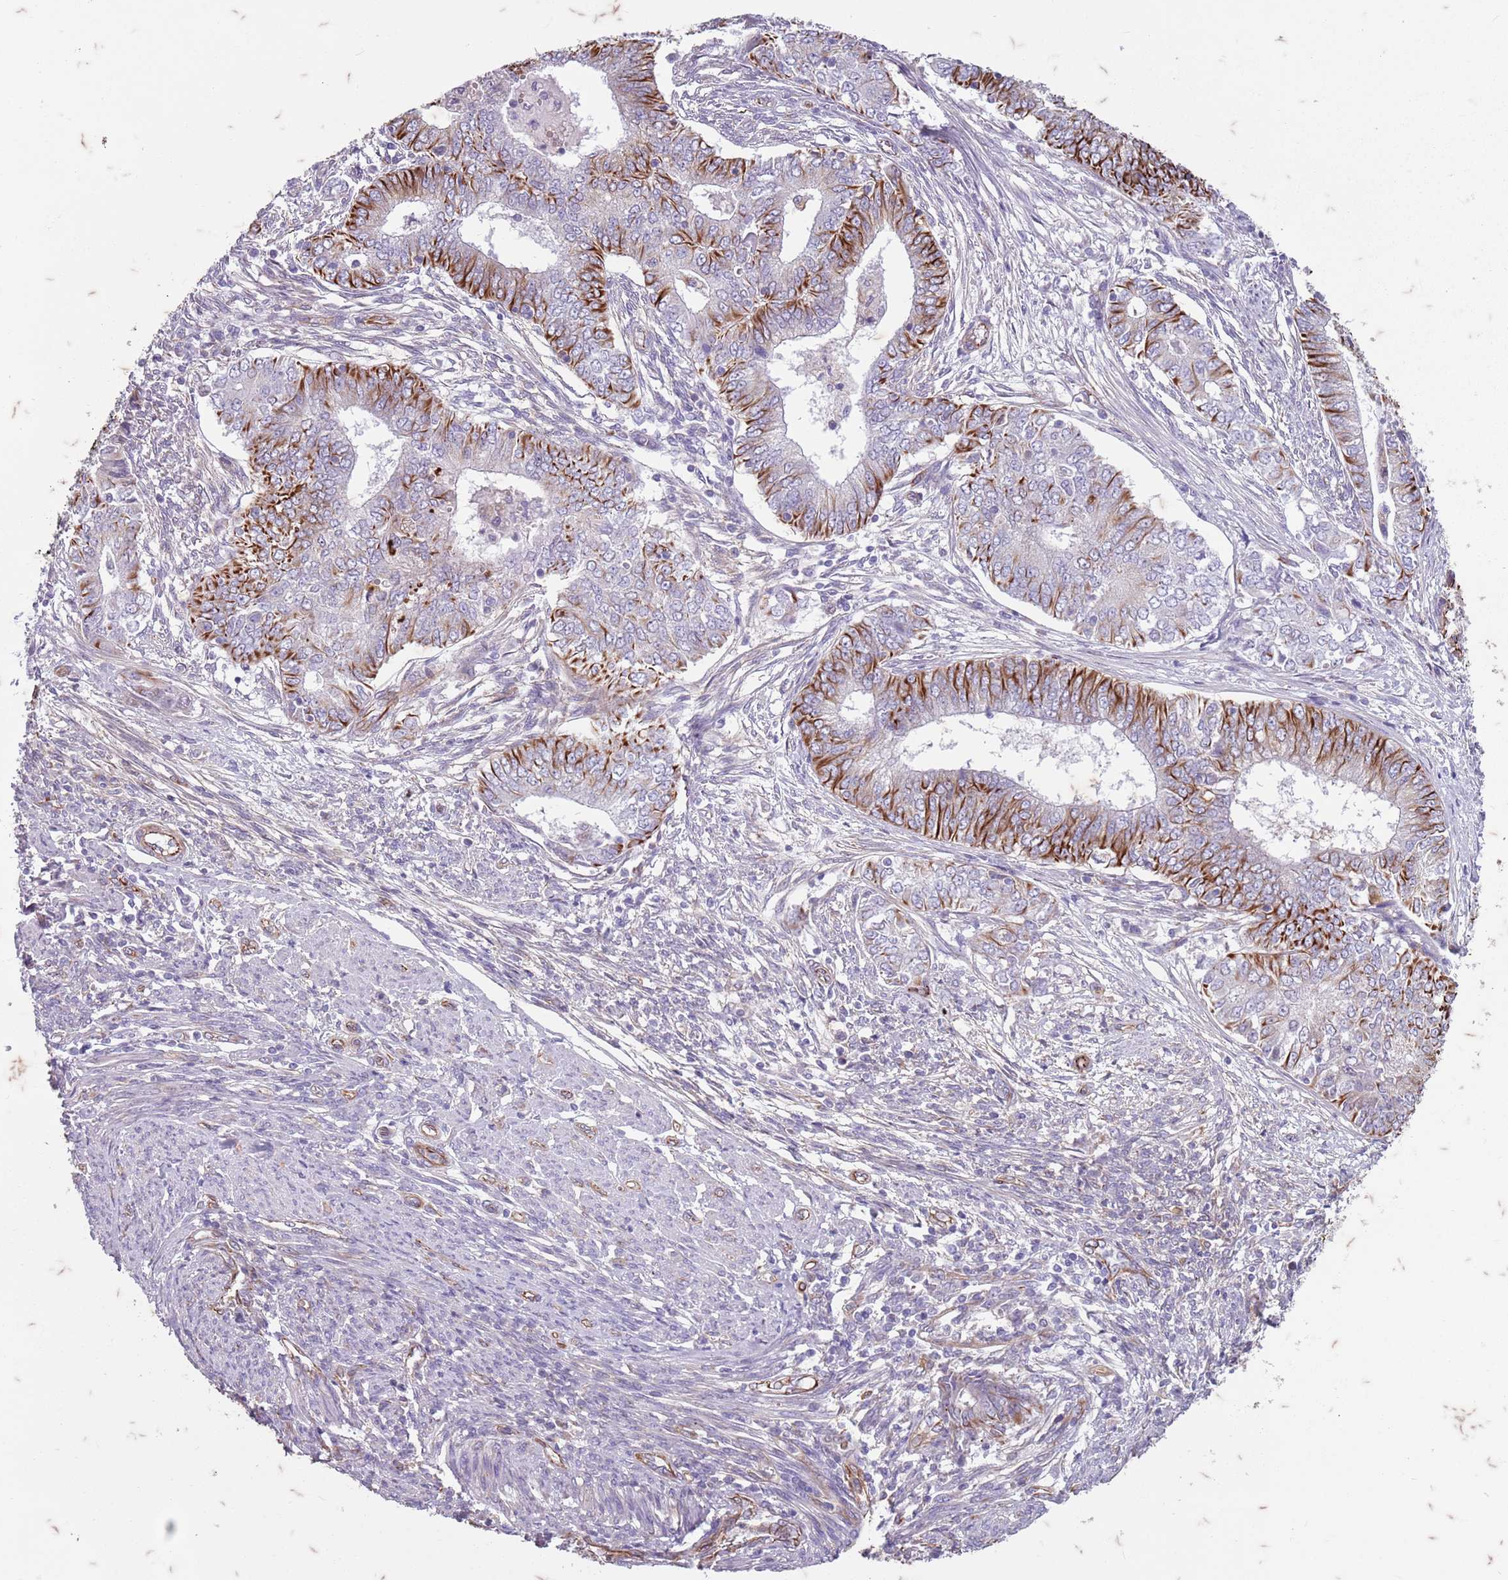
{"staining": {"intensity": "strong", "quantity": "25%-75%", "location": "cytoplasmic/membranous"}, "tissue": "endometrial cancer", "cell_type": "Tumor cells", "image_type": "cancer", "snomed": [{"axis": "morphology", "description": "Adenocarcinoma, NOS"}, {"axis": "topography", "description": "Endometrium"}], "caption": "Brown immunohistochemical staining in adenocarcinoma (endometrial) demonstrates strong cytoplasmic/membranous expression in approximately 25%-75% of tumor cells.", "gene": "TAS2R38", "patient": {"sex": "female", "age": 62}}